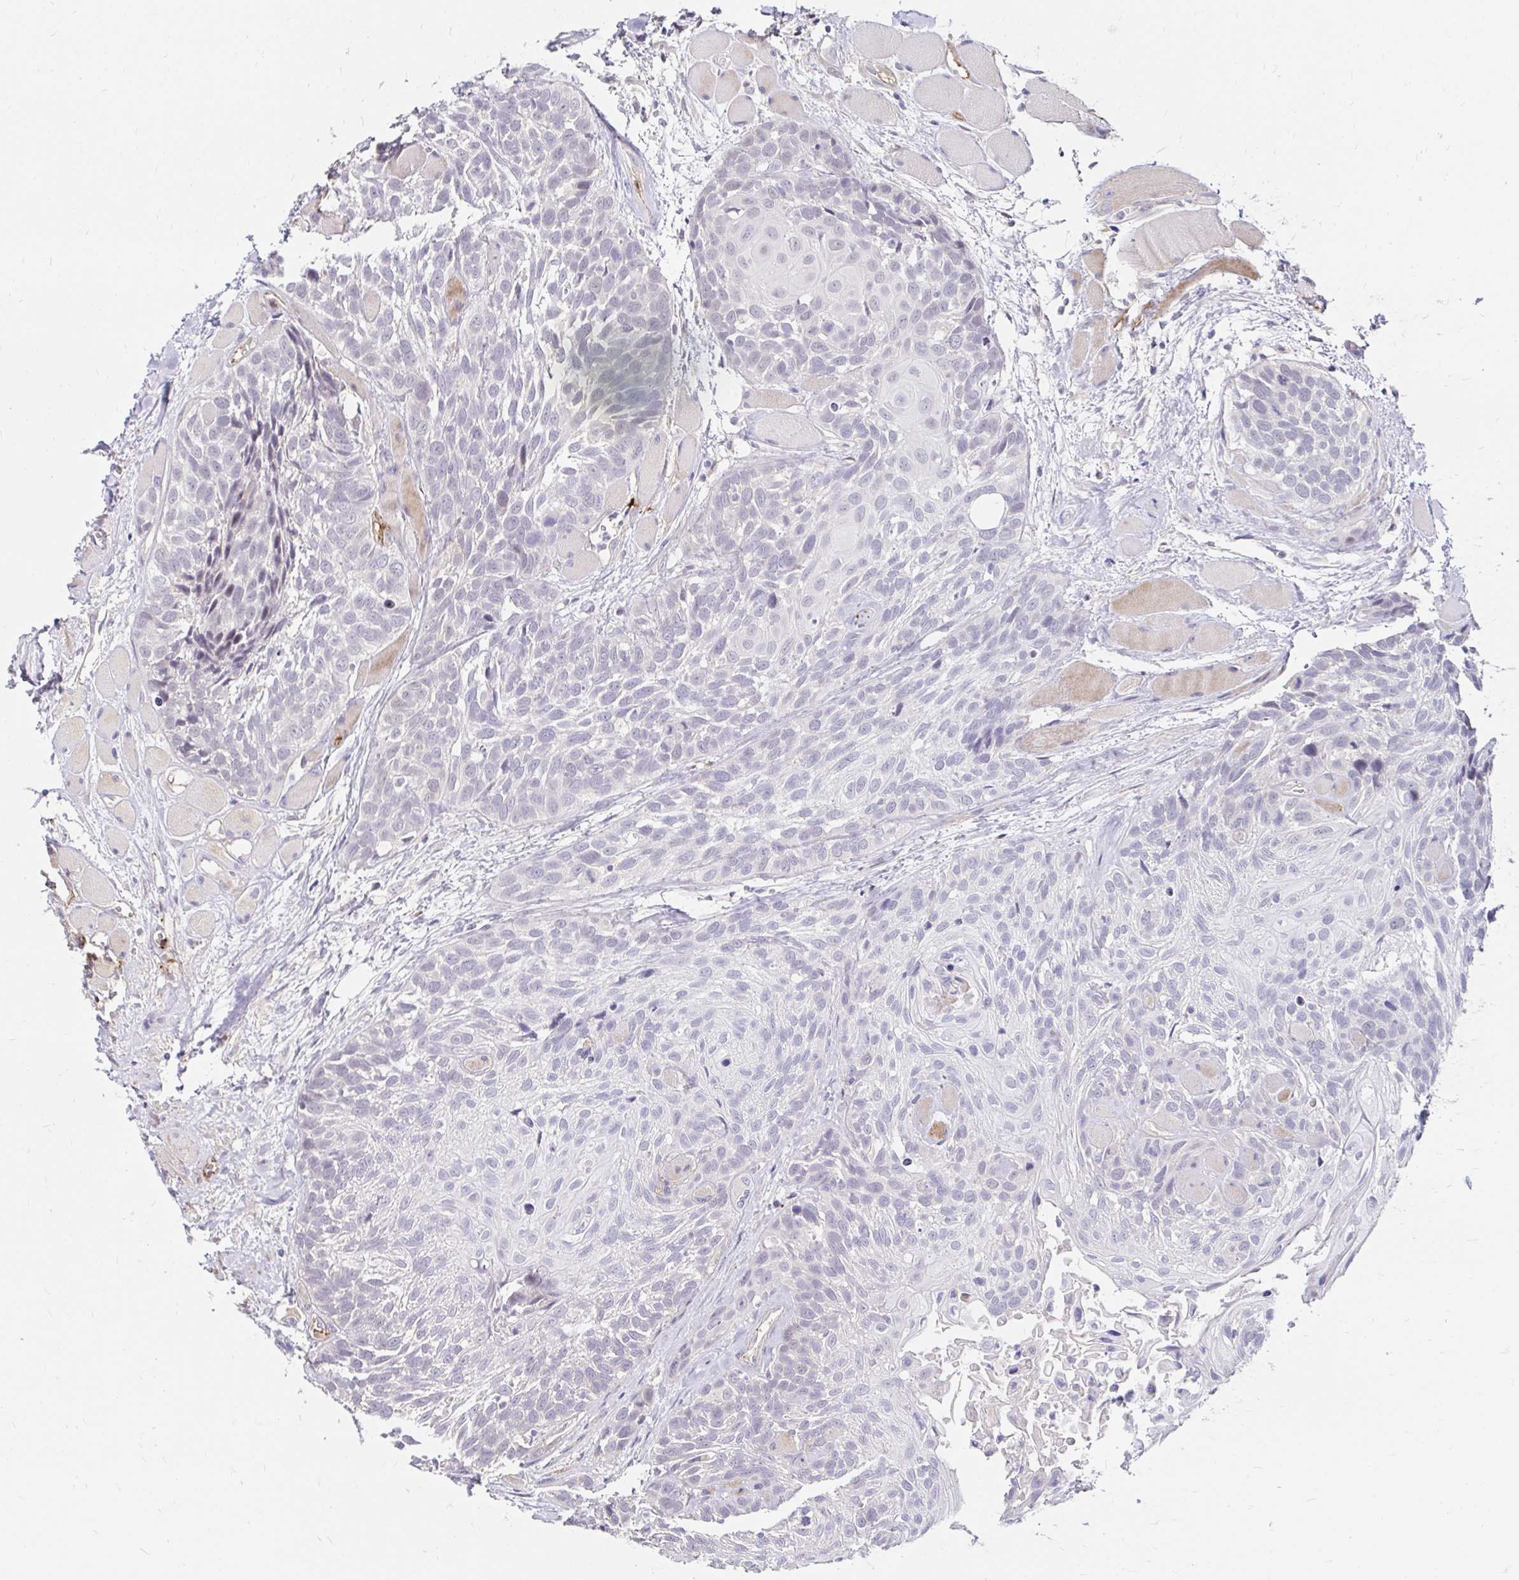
{"staining": {"intensity": "negative", "quantity": "none", "location": "none"}, "tissue": "head and neck cancer", "cell_type": "Tumor cells", "image_type": "cancer", "snomed": [{"axis": "morphology", "description": "Squamous cell carcinoma, NOS"}, {"axis": "topography", "description": "Head-Neck"}], "caption": "The histopathology image displays no staining of tumor cells in head and neck squamous cell carcinoma. (Brightfield microscopy of DAB immunohistochemistry at high magnification).", "gene": "GUCY1A1", "patient": {"sex": "female", "age": 50}}